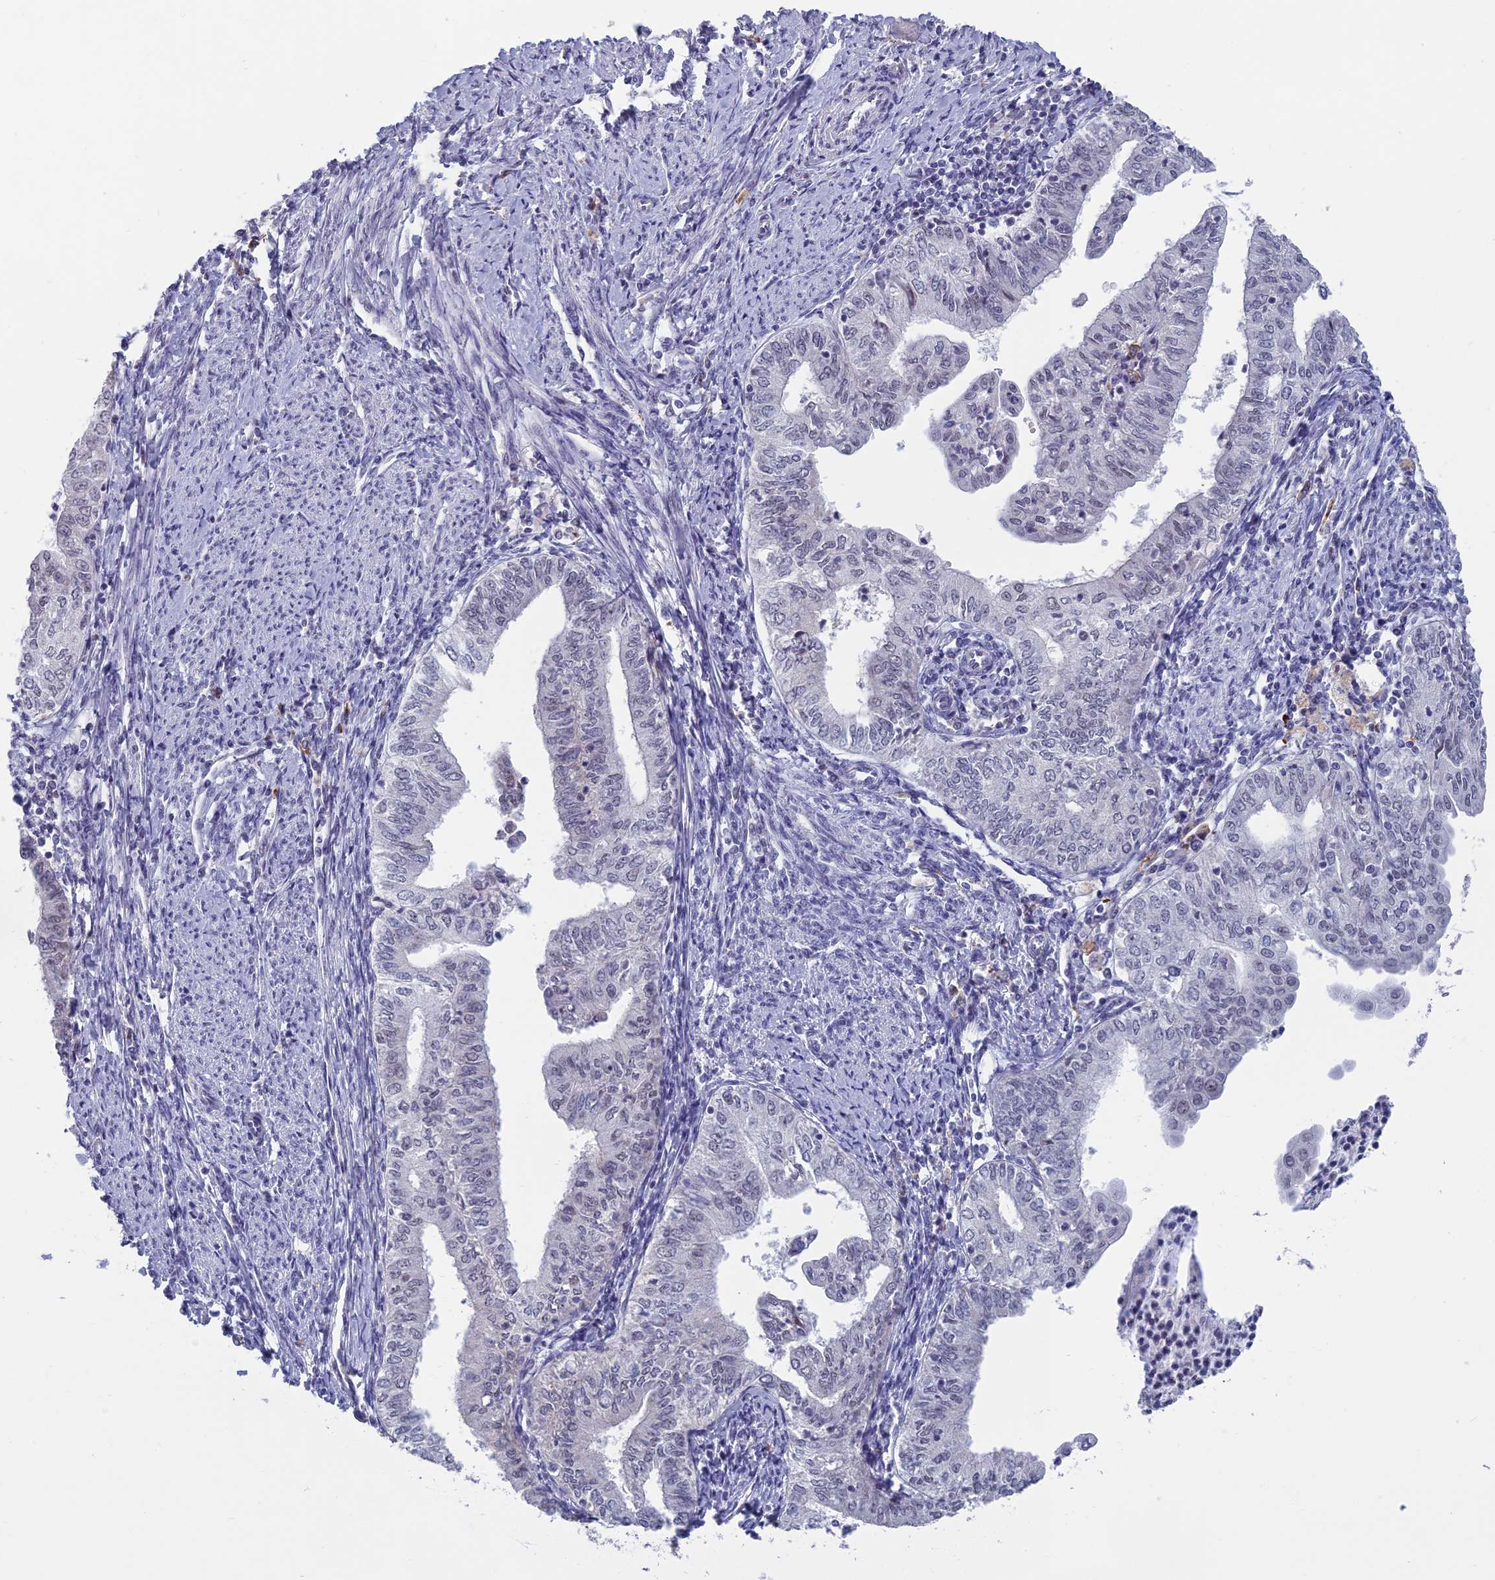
{"staining": {"intensity": "negative", "quantity": "none", "location": "none"}, "tissue": "endometrial cancer", "cell_type": "Tumor cells", "image_type": "cancer", "snomed": [{"axis": "morphology", "description": "Adenocarcinoma, NOS"}, {"axis": "topography", "description": "Endometrium"}], "caption": "Immunohistochemistry histopathology image of human endometrial cancer (adenocarcinoma) stained for a protein (brown), which exhibits no positivity in tumor cells. Nuclei are stained in blue.", "gene": "MORF4L1", "patient": {"sex": "female", "age": 66}}